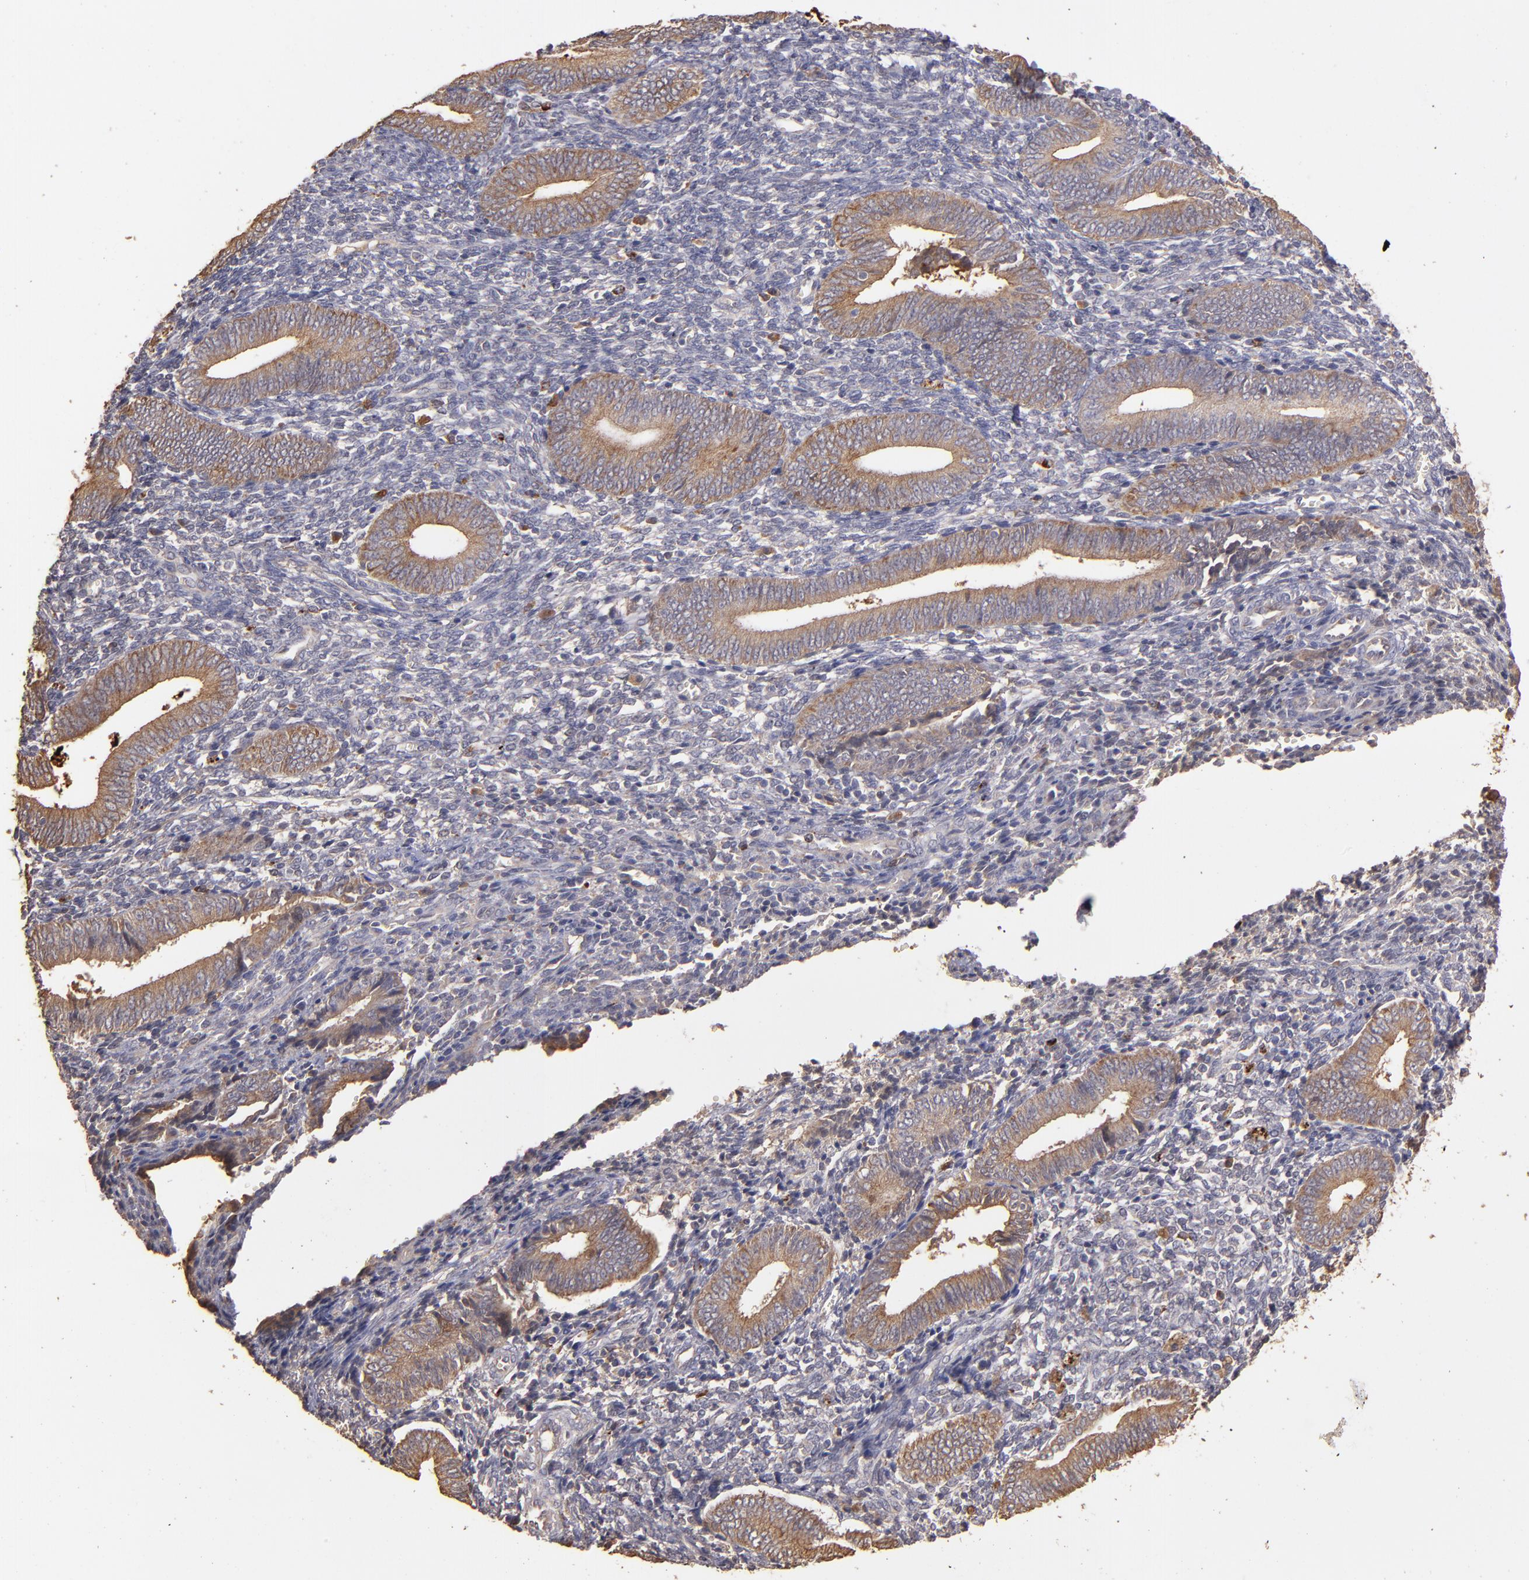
{"staining": {"intensity": "weak", "quantity": "<25%", "location": "cytoplasmic/membranous"}, "tissue": "endometrium", "cell_type": "Cells in endometrial stroma", "image_type": "normal", "snomed": [{"axis": "morphology", "description": "Normal tissue, NOS"}, {"axis": "topography", "description": "Uterus"}, {"axis": "topography", "description": "Endometrium"}], "caption": "This is a micrograph of immunohistochemistry staining of normal endometrium, which shows no positivity in cells in endometrial stroma.", "gene": "SRRD", "patient": {"sex": "female", "age": 33}}